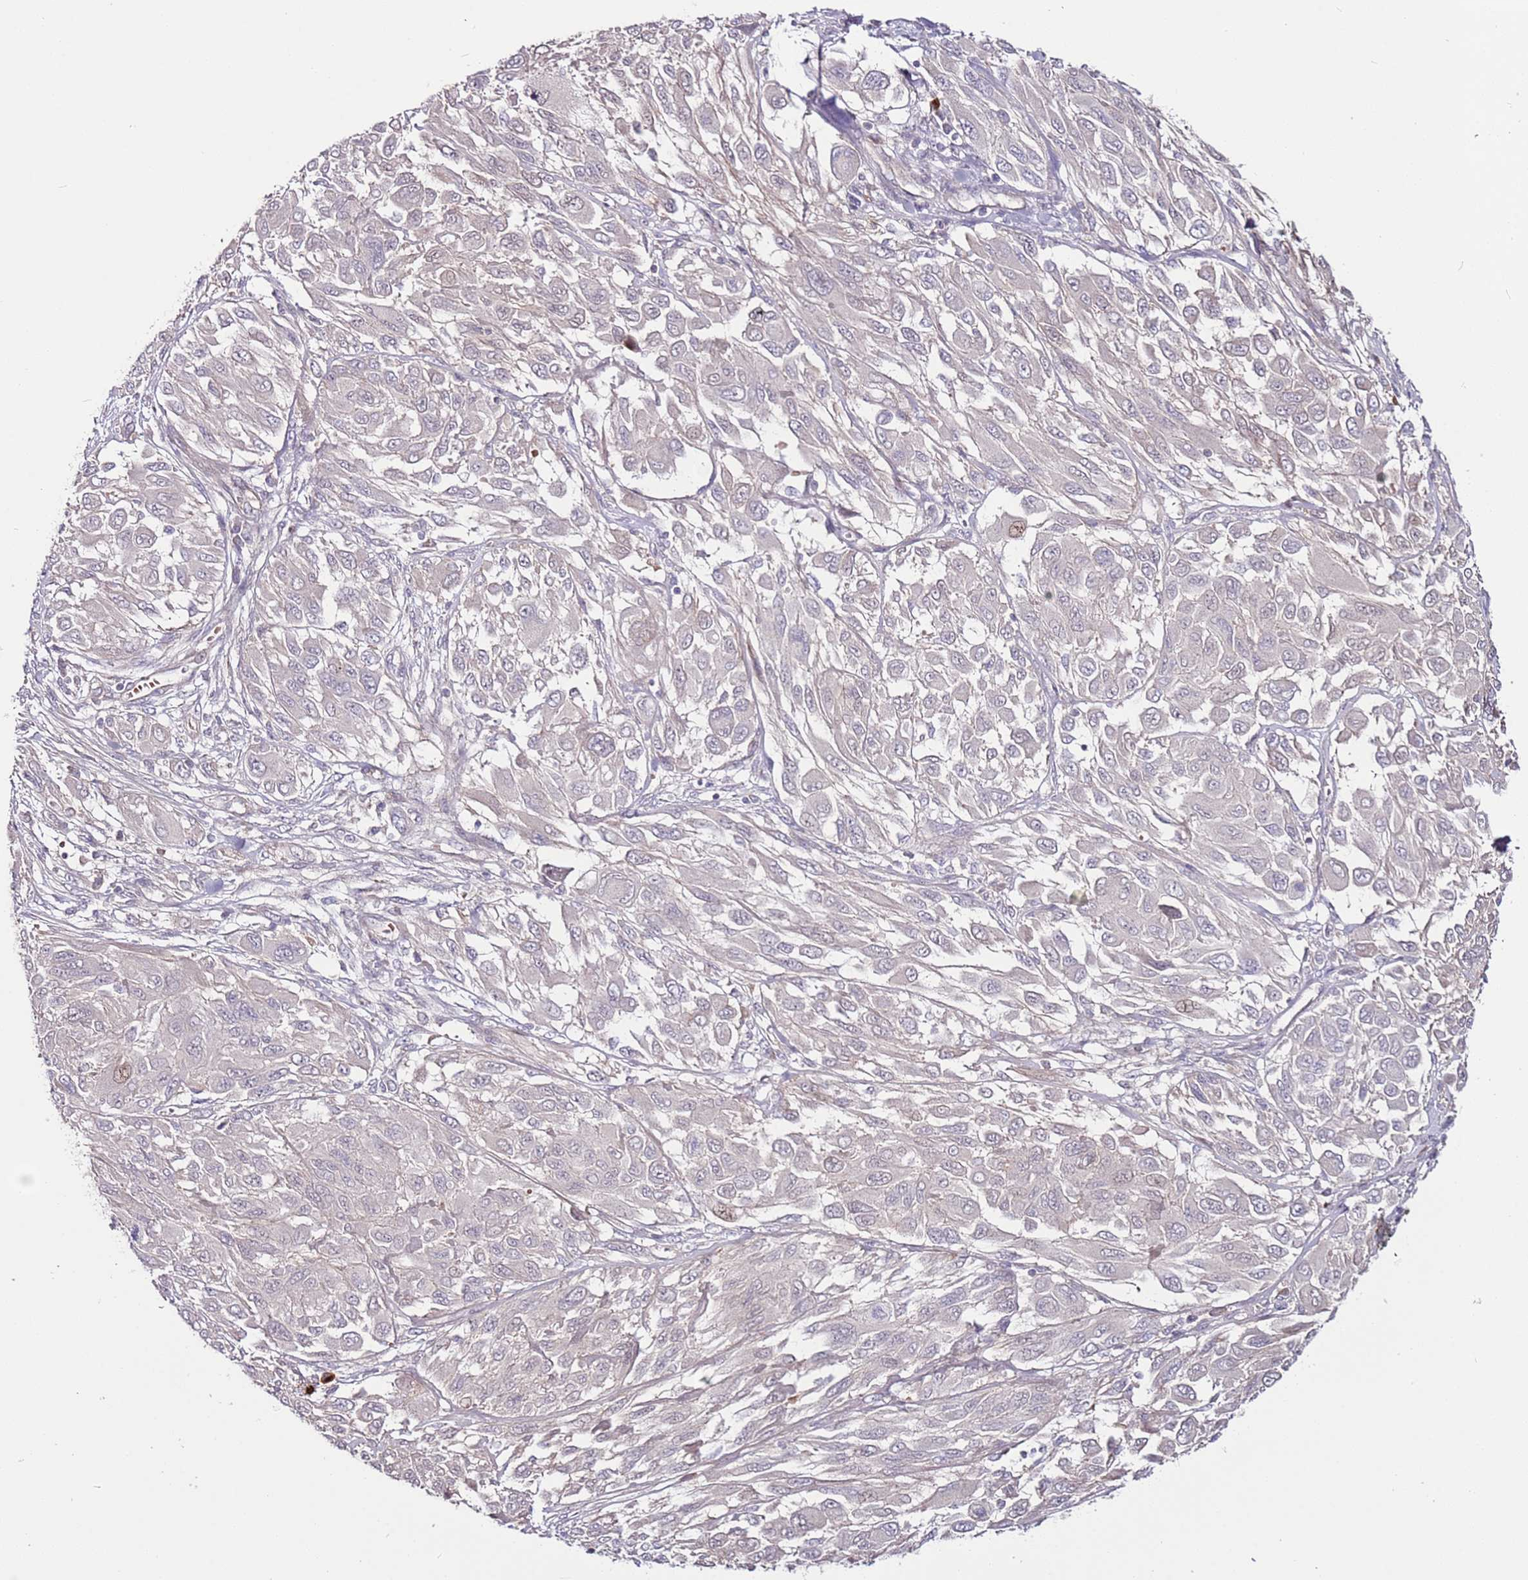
{"staining": {"intensity": "negative", "quantity": "none", "location": "none"}, "tissue": "melanoma", "cell_type": "Tumor cells", "image_type": "cancer", "snomed": [{"axis": "morphology", "description": "Malignant melanoma, NOS"}, {"axis": "topography", "description": "Skin"}], "caption": "Malignant melanoma was stained to show a protein in brown. There is no significant expression in tumor cells.", "gene": "MTG2", "patient": {"sex": "female", "age": 91}}